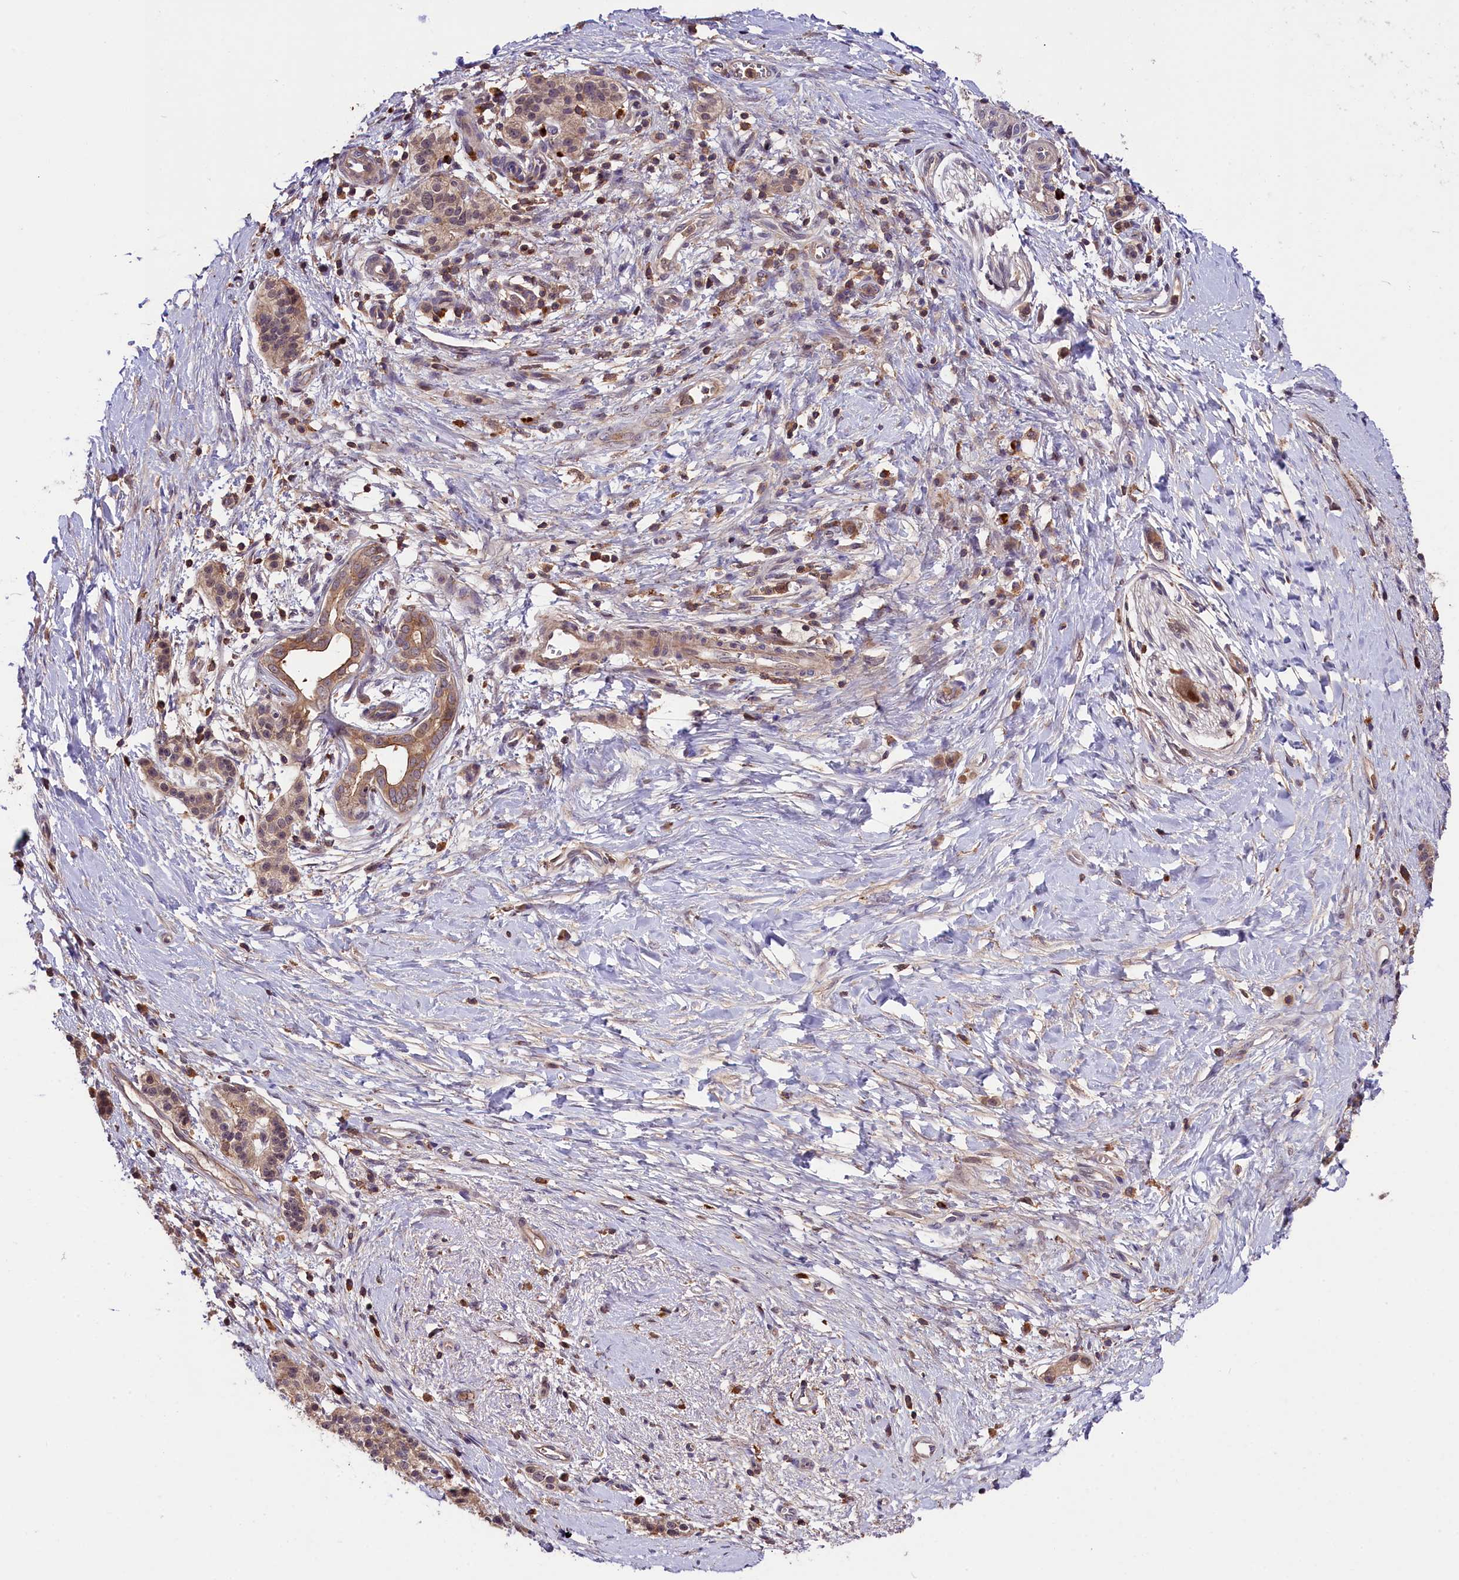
{"staining": {"intensity": "weak", "quantity": ">75%", "location": "cytoplasmic/membranous"}, "tissue": "pancreatic cancer", "cell_type": "Tumor cells", "image_type": "cancer", "snomed": [{"axis": "morphology", "description": "Adenocarcinoma, NOS"}, {"axis": "topography", "description": "Pancreas"}], "caption": "This is a micrograph of immunohistochemistry staining of adenocarcinoma (pancreatic), which shows weak staining in the cytoplasmic/membranous of tumor cells.", "gene": "SKIDA1", "patient": {"sex": "male", "age": 50}}